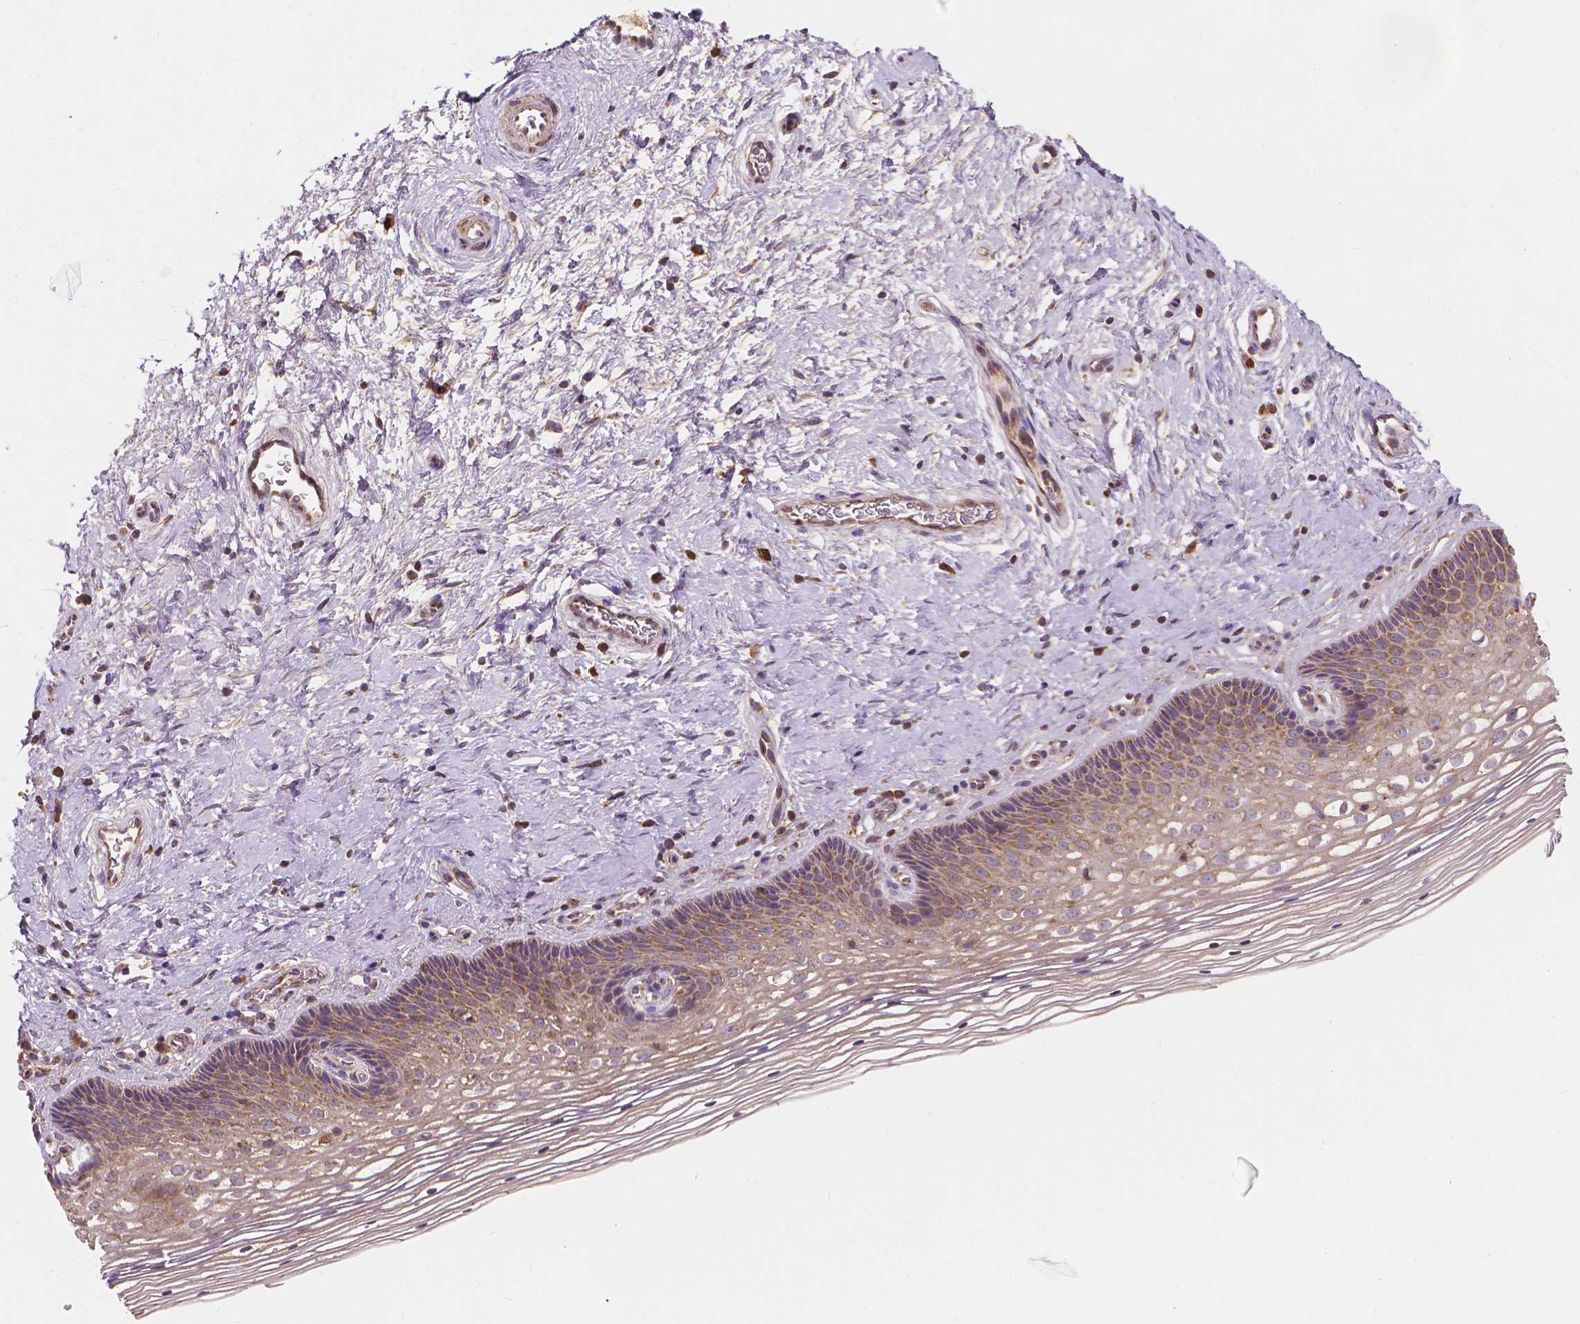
{"staining": {"intensity": "weak", "quantity": ">75%", "location": "cytoplasmic/membranous"}, "tissue": "cervix", "cell_type": "Glandular cells", "image_type": "normal", "snomed": [{"axis": "morphology", "description": "Normal tissue, NOS"}, {"axis": "topography", "description": "Cervix"}], "caption": "High-power microscopy captured an IHC image of unremarkable cervix, revealing weak cytoplasmic/membranous staining in approximately >75% of glandular cells. (DAB IHC, brown staining for protein, blue staining for nuclei).", "gene": "SNCAIP", "patient": {"sex": "female", "age": 34}}